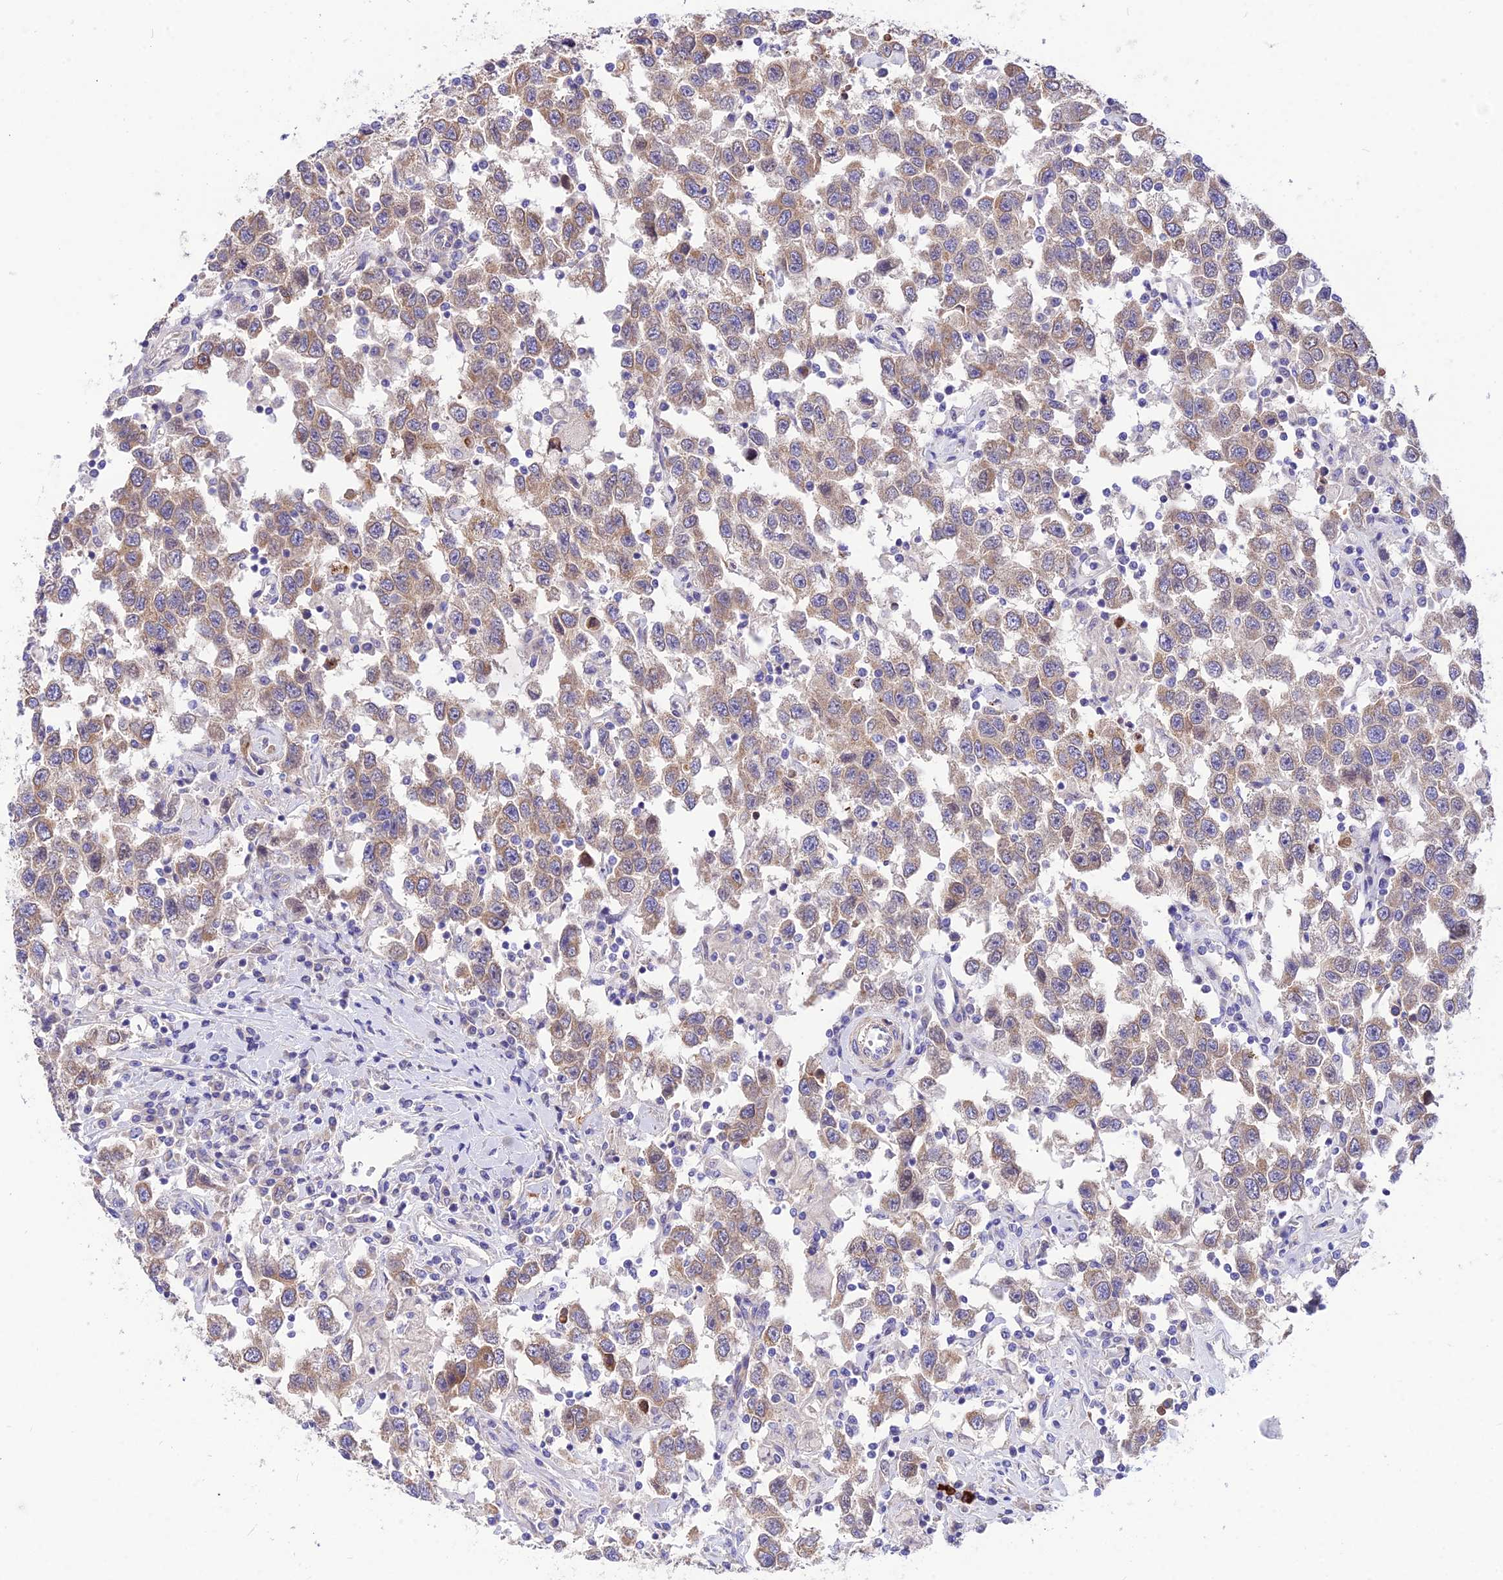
{"staining": {"intensity": "weak", "quantity": ">75%", "location": "cytoplasmic/membranous"}, "tissue": "testis cancer", "cell_type": "Tumor cells", "image_type": "cancer", "snomed": [{"axis": "morphology", "description": "Seminoma, NOS"}, {"axis": "topography", "description": "Testis"}], "caption": "Tumor cells reveal weak cytoplasmic/membranous expression in approximately >75% of cells in testis cancer.", "gene": "TRIM43B", "patient": {"sex": "male", "age": 41}}